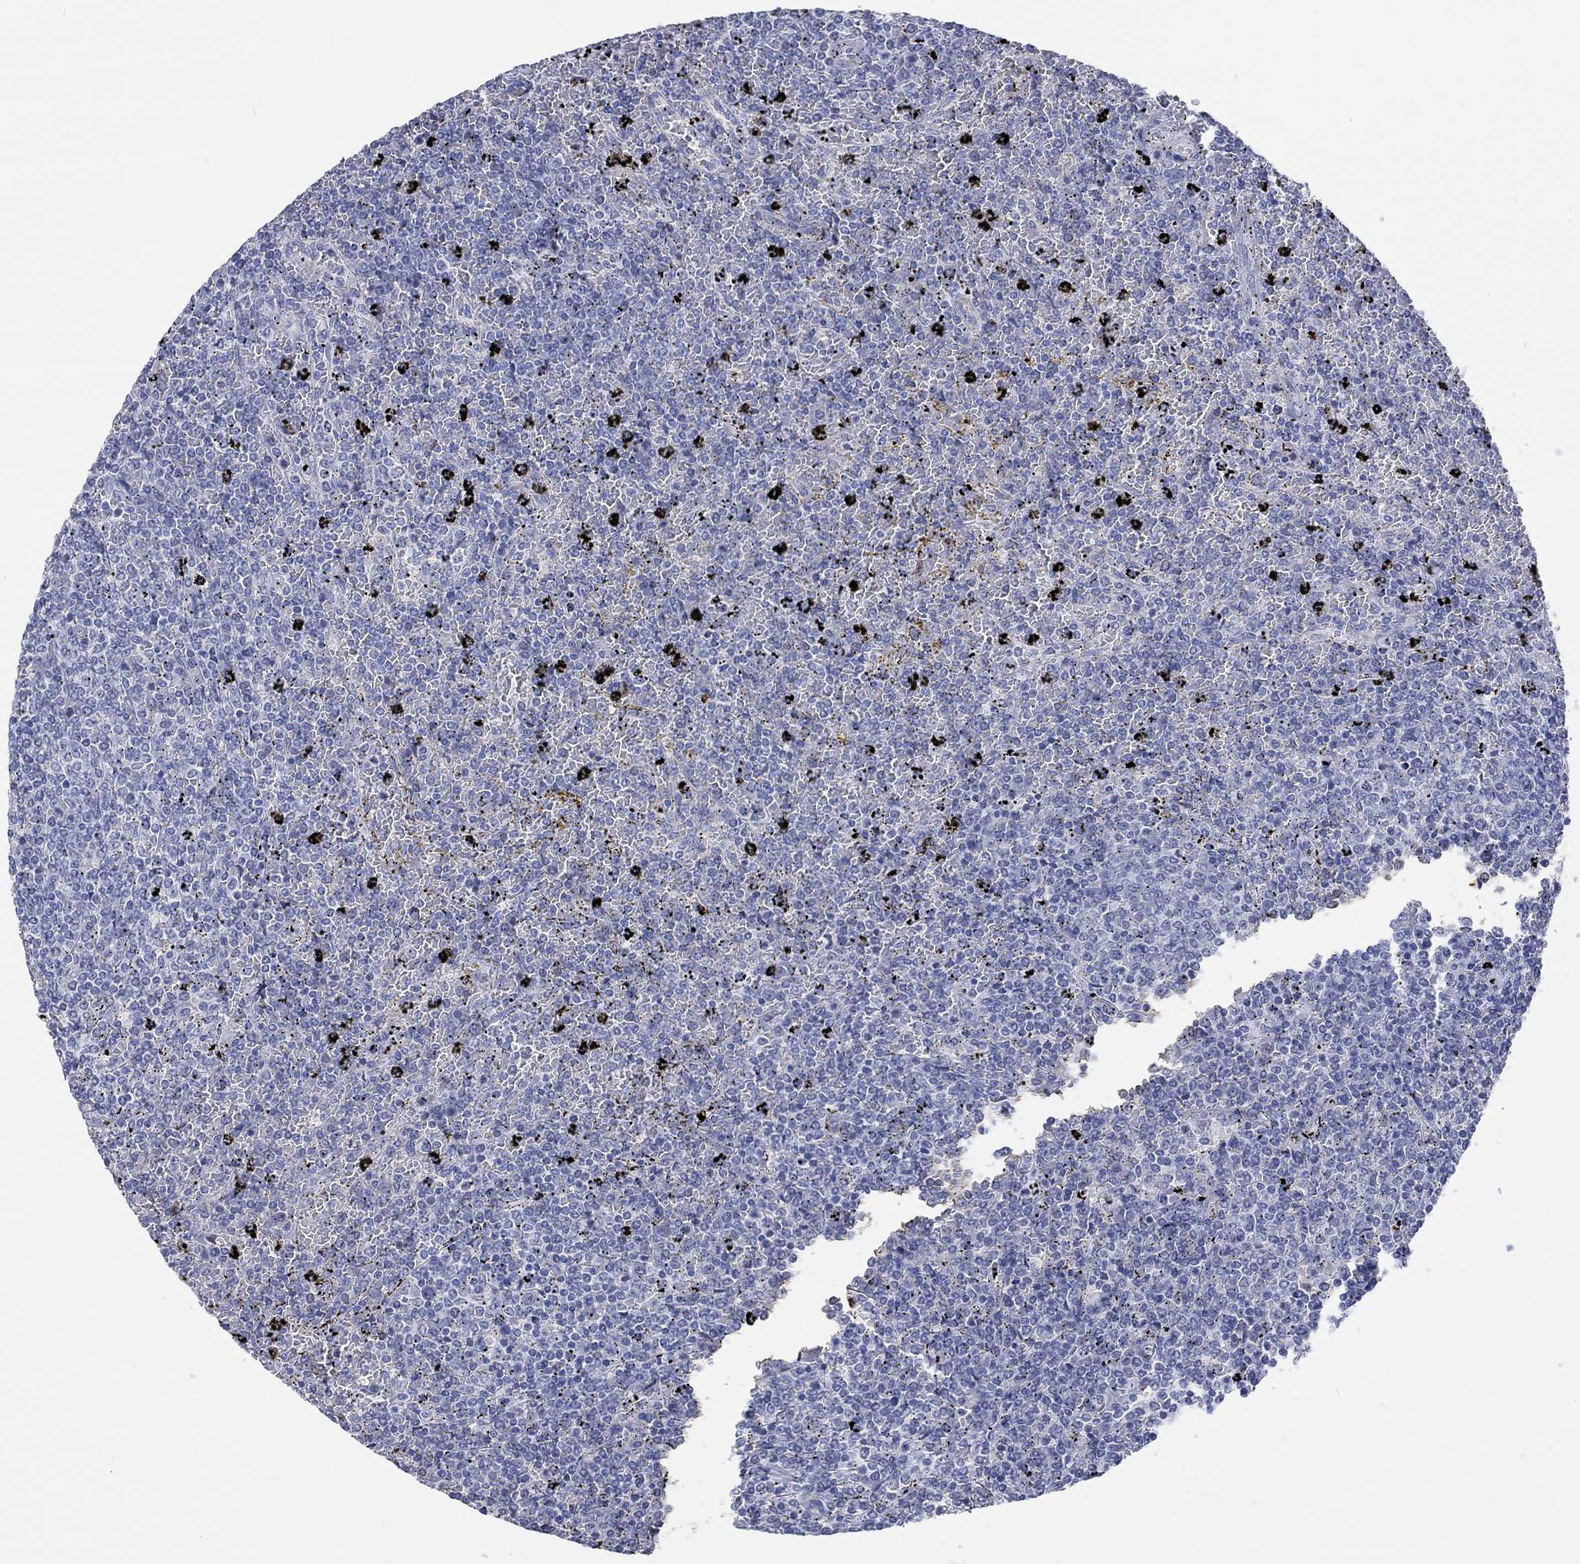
{"staining": {"intensity": "negative", "quantity": "none", "location": "none"}, "tissue": "lymphoma", "cell_type": "Tumor cells", "image_type": "cancer", "snomed": [{"axis": "morphology", "description": "Malignant lymphoma, non-Hodgkin's type, Low grade"}, {"axis": "topography", "description": "Spleen"}], "caption": "Immunohistochemistry of low-grade malignant lymphoma, non-Hodgkin's type demonstrates no expression in tumor cells. Brightfield microscopy of immunohistochemistry stained with DAB (3,3'-diaminobenzidine) (brown) and hematoxylin (blue), captured at high magnification.", "gene": "PNMA5", "patient": {"sex": "female", "age": 77}}